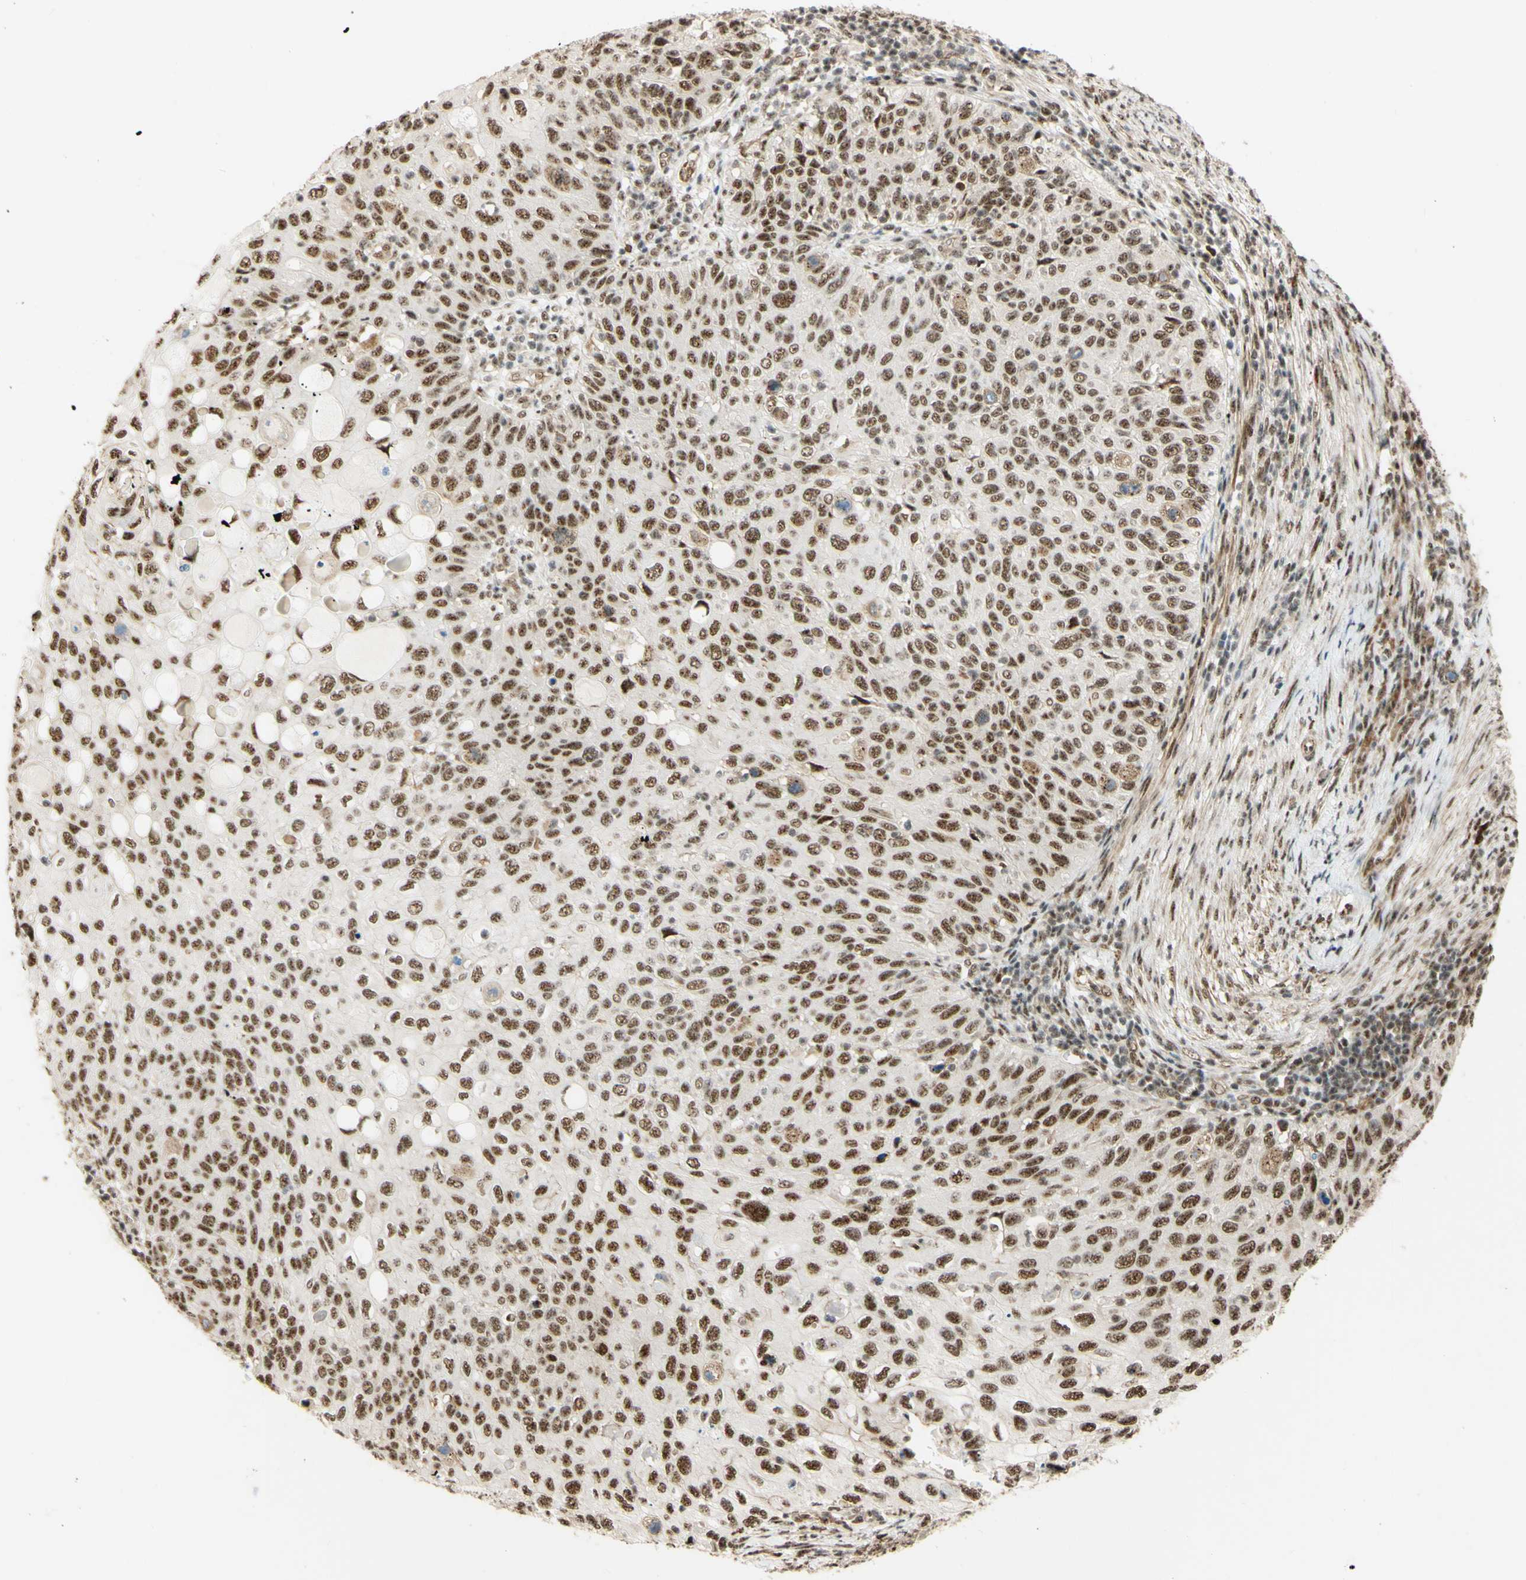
{"staining": {"intensity": "moderate", "quantity": ">75%", "location": "nuclear"}, "tissue": "cervical cancer", "cell_type": "Tumor cells", "image_type": "cancer", "snomed": [{"axis": "morphology", "description": "Squamous cell carcinoma, NOS"}, {"axis": "topography", "description": "Cervix"}], "caption": "About >75% of tumor cells in human cervical squamous cell carcinoma demonstrate moderate nuclear protein staining as visualized by brown immunohistochemical staining.", "gene": "SAP18", "patient": {"sex": "female", "age": 70}}